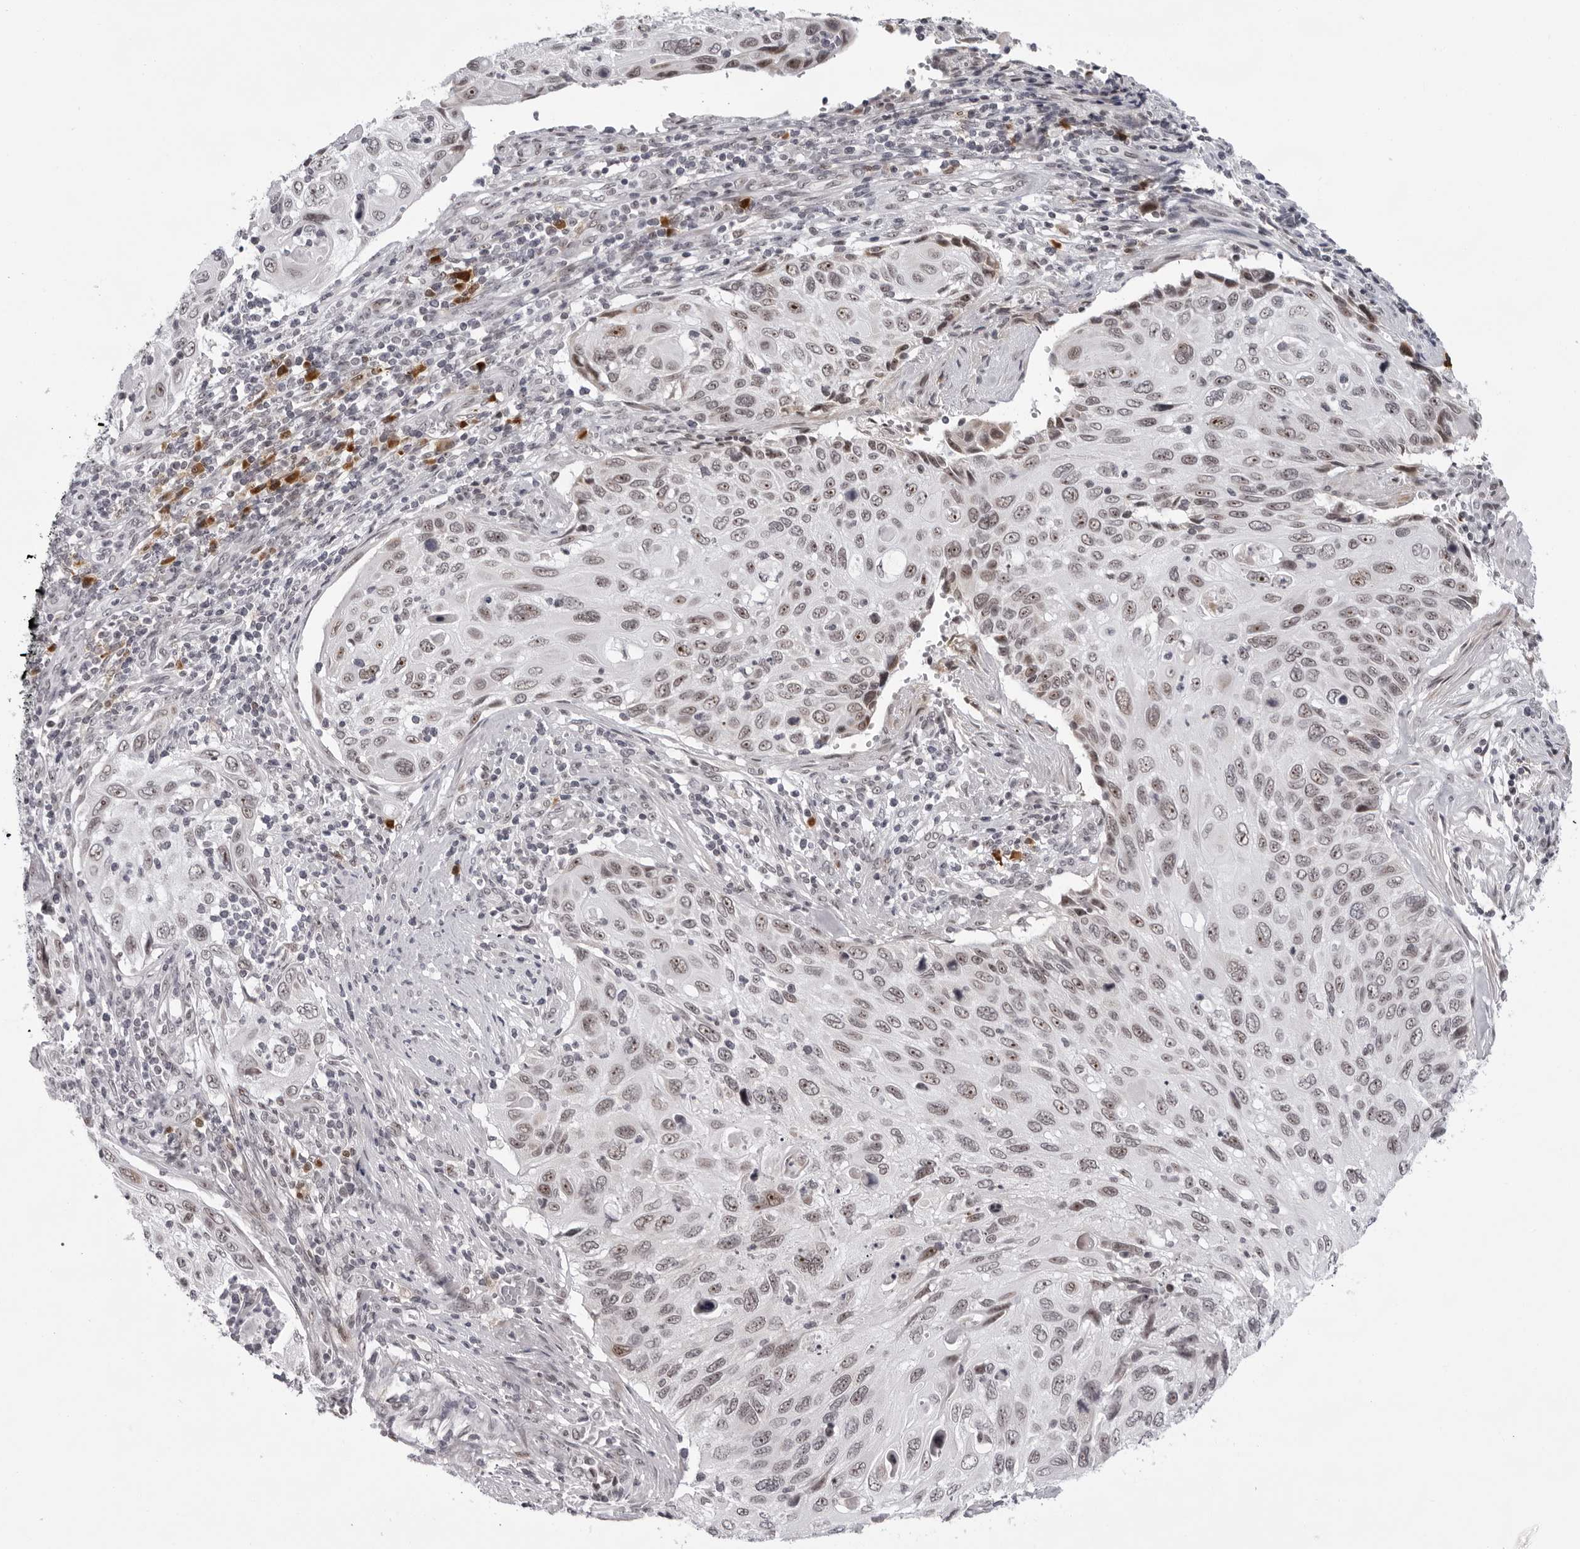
{"staining": {"intensity": "moderate", "quantity": "25%-75%", "location": "nuclear"}, "tissue": "cervical cancer", "cell_type": "Tumor cells", "image_type": "cancer", "snomed": [{"axis": "morphology", "description": "Squamous cell carcinoma, NOS"}, {"axis": "topography", "description": "Cervix"}], "caption": "Protein staining demonstrates moderate nuclear staining in approximately 25%-75% of tumor cells in cervical cancer (squamous cell carcinoma).", "gene": "EXOSC10", "patient": {"sex": "female", "age": 70}}